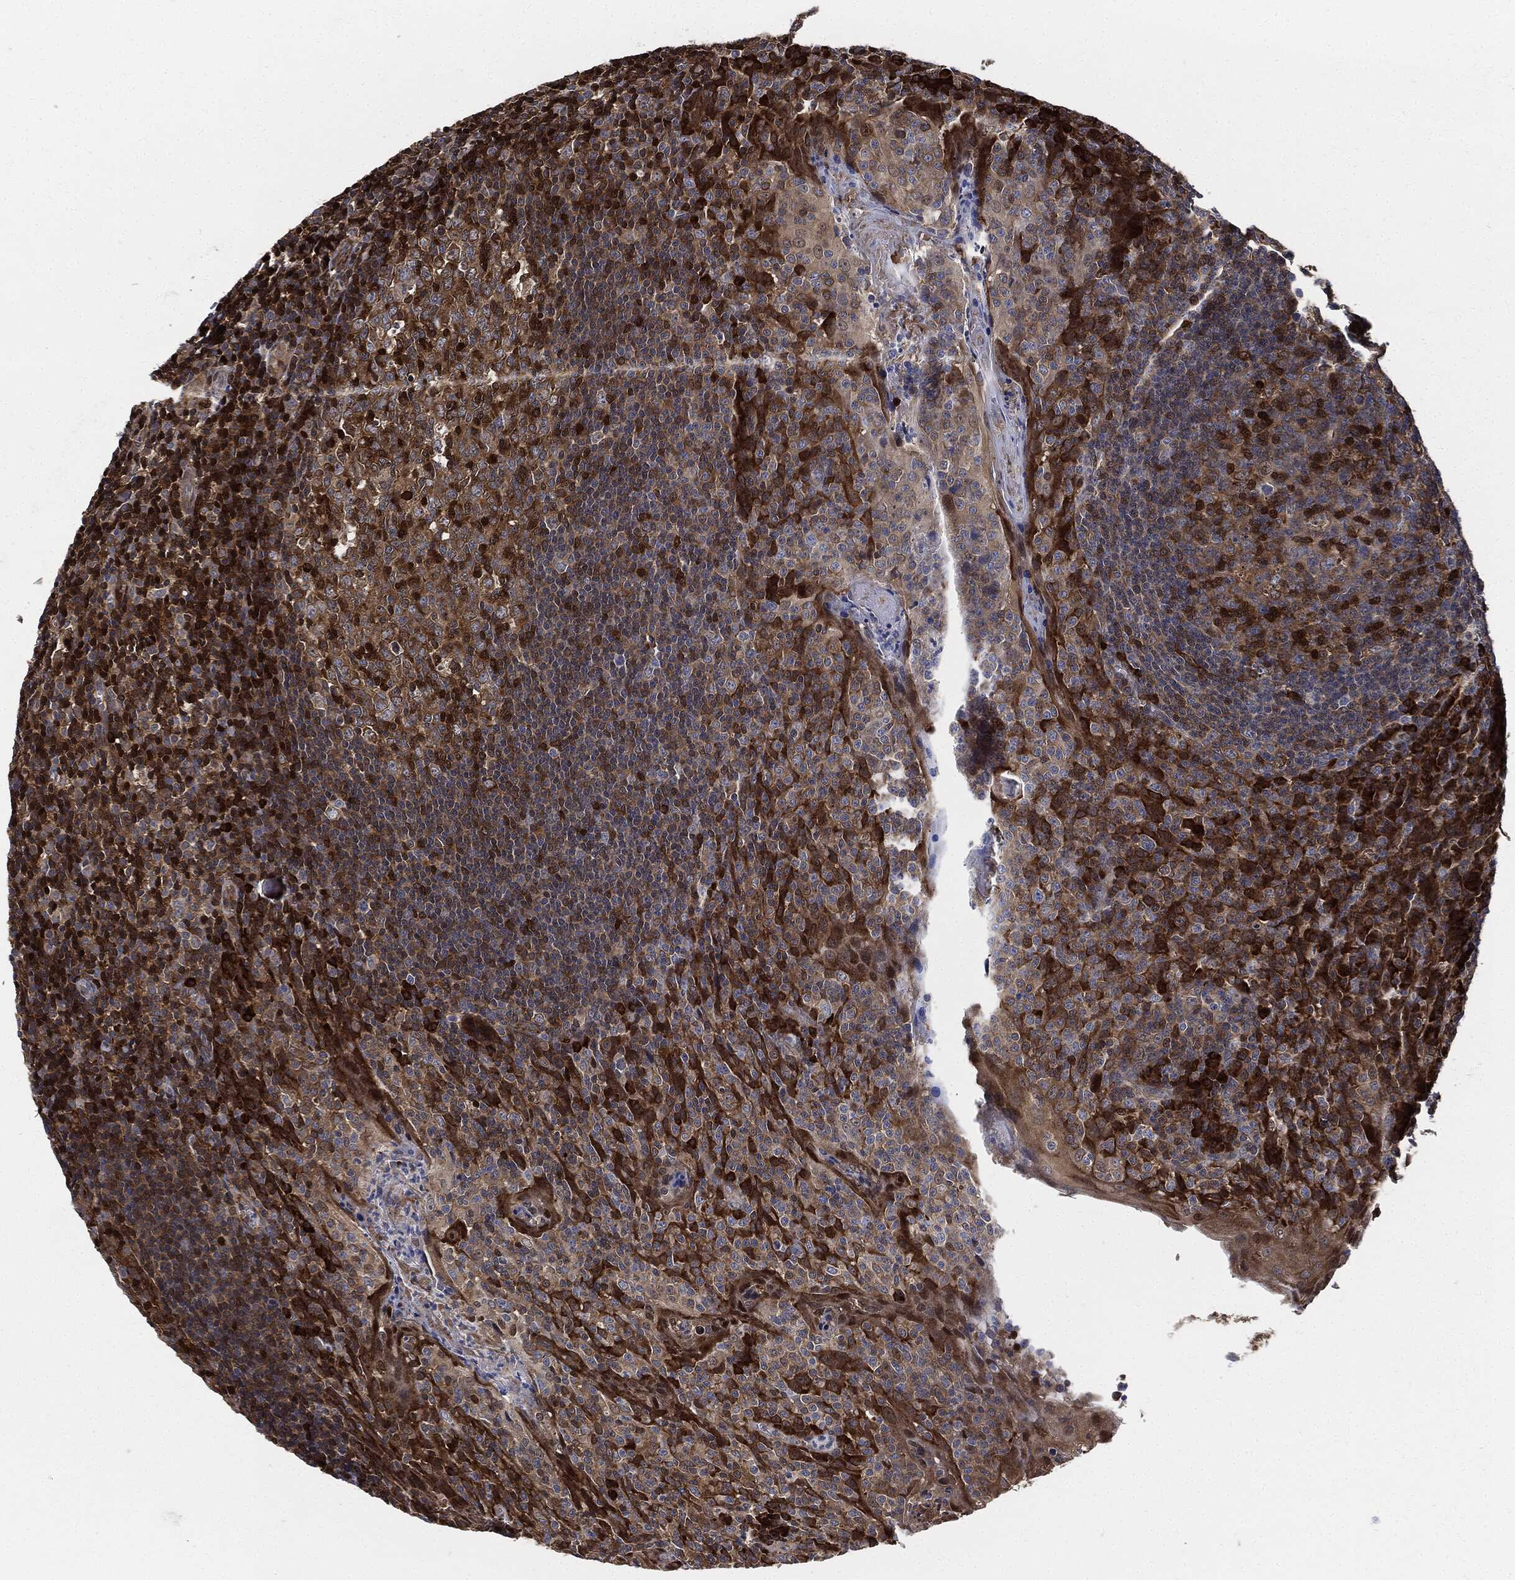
{"staining": {"intensity": "strong", "quantity": "<25%", "location": "cytoplasmic/membranous"}, "tissue": "tonsil", "cell_type": "Germinal center cells", "image_type": "normal", "snomed": [{"axis": "morphology", "description": "Normal tissue, NOS"}, {"axis": "topography", "description": "Tonsil"}], "caption": "Strong cytoplasmic/membranous protein expression is identified in approximately <25% of germinal center cells in tonsil. (DAB = brown stain, brightfield microscopy at high magnification).", "gene": "PRDX2", "patient": {"sex": "male", "age": 20}}